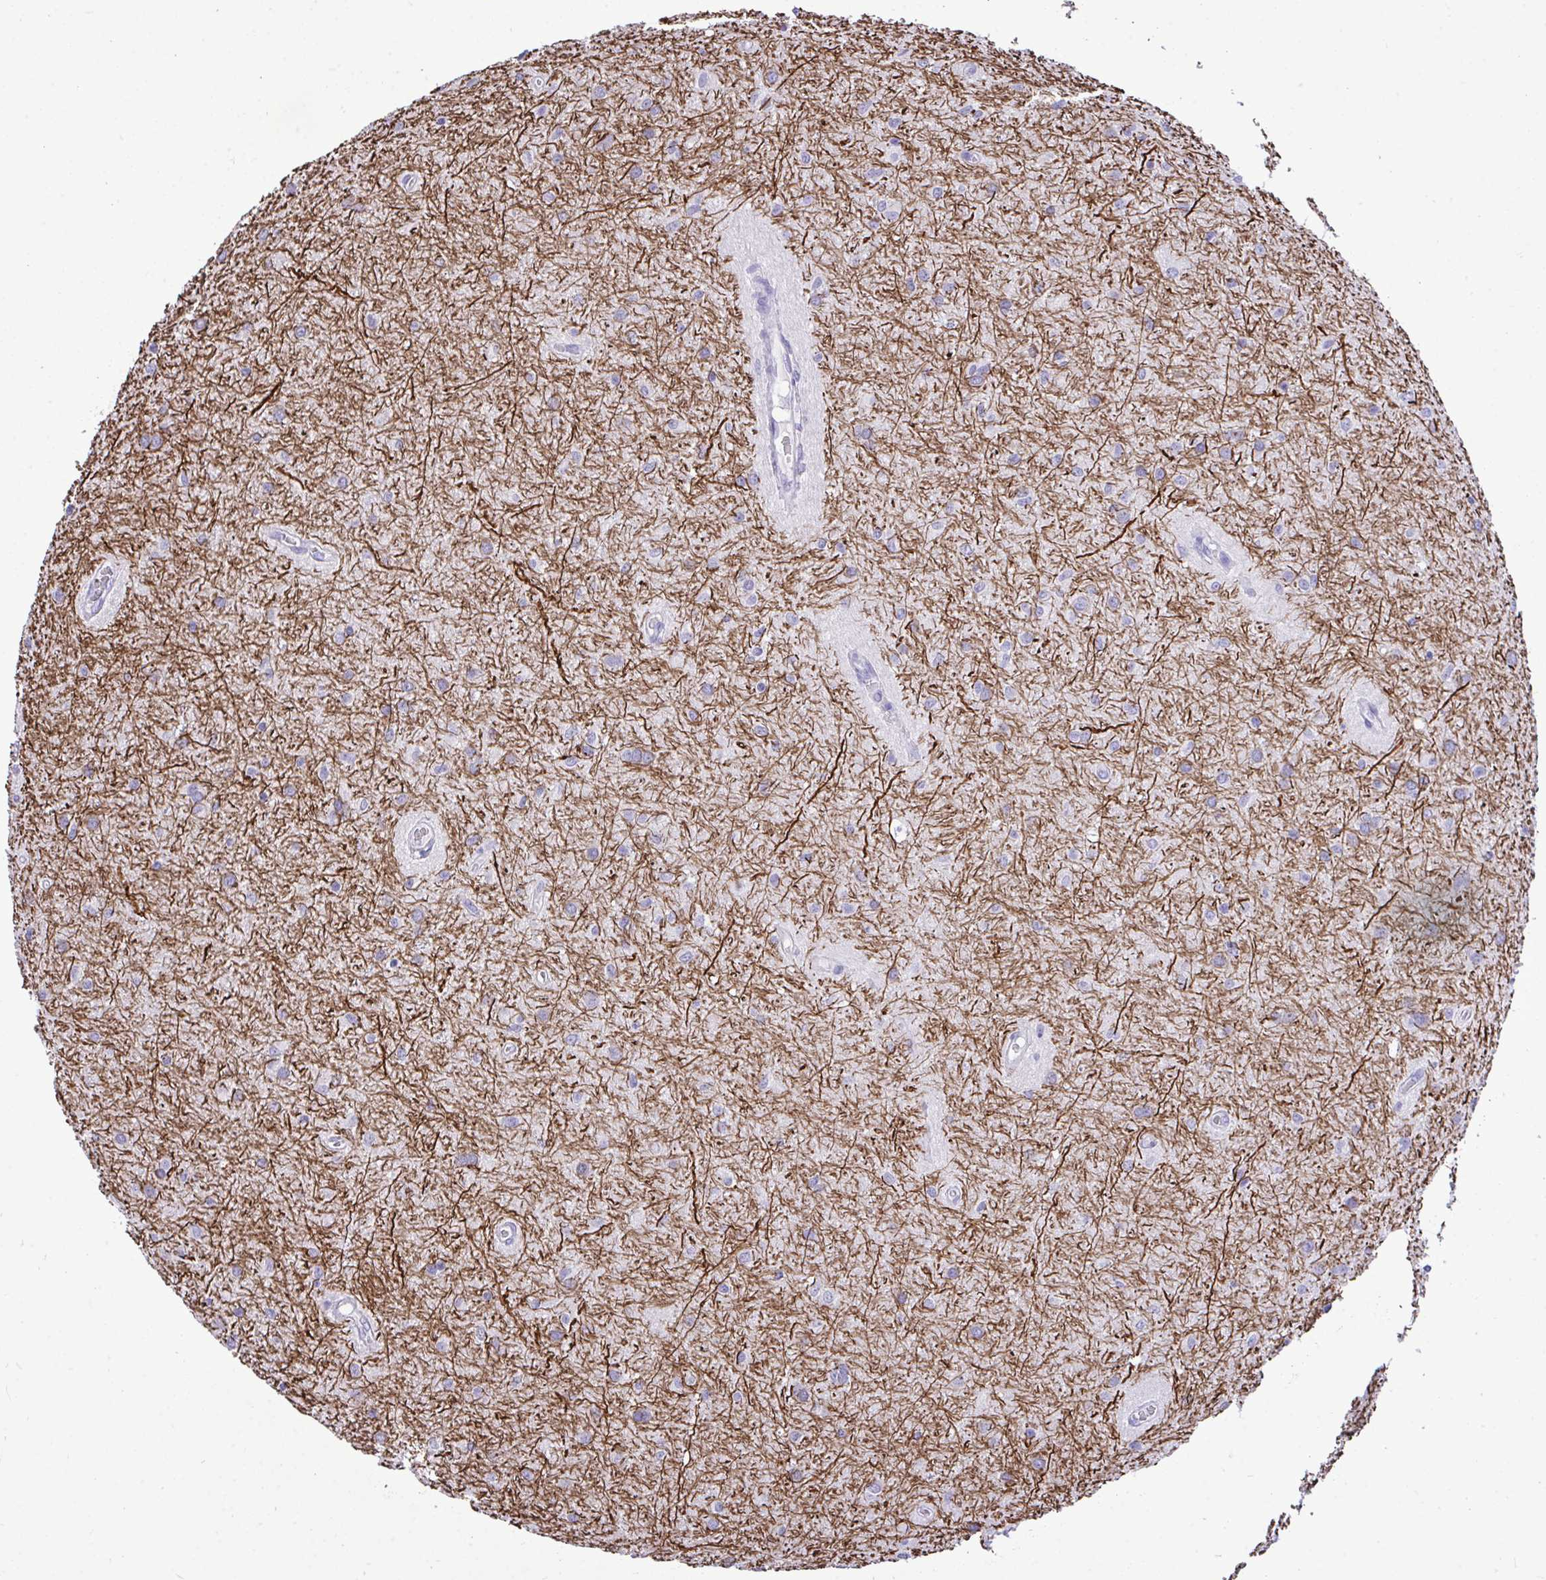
{"staining": {"intensity": "negative", "quantity": "none", "location": "none"}, "tissue": "glioma", "cell_type": "Tumor cells", "image_type": "cancer", "snomed": [{"axis": "morphology", "description": "Glioma, malignant, Low grade"}, {"axis": "topography", "description": "Cerebellum"}], "caption": "Immunohistochemistry (IHC) image of neoplastic tissue: malignant glioma (low-grade) stained with DAB (3,3'-diaminobenzidine) shows no significant protein positivity in tumor cells.", "gene": "PIGK", "patient": {"sex": "female", "age": 5}}